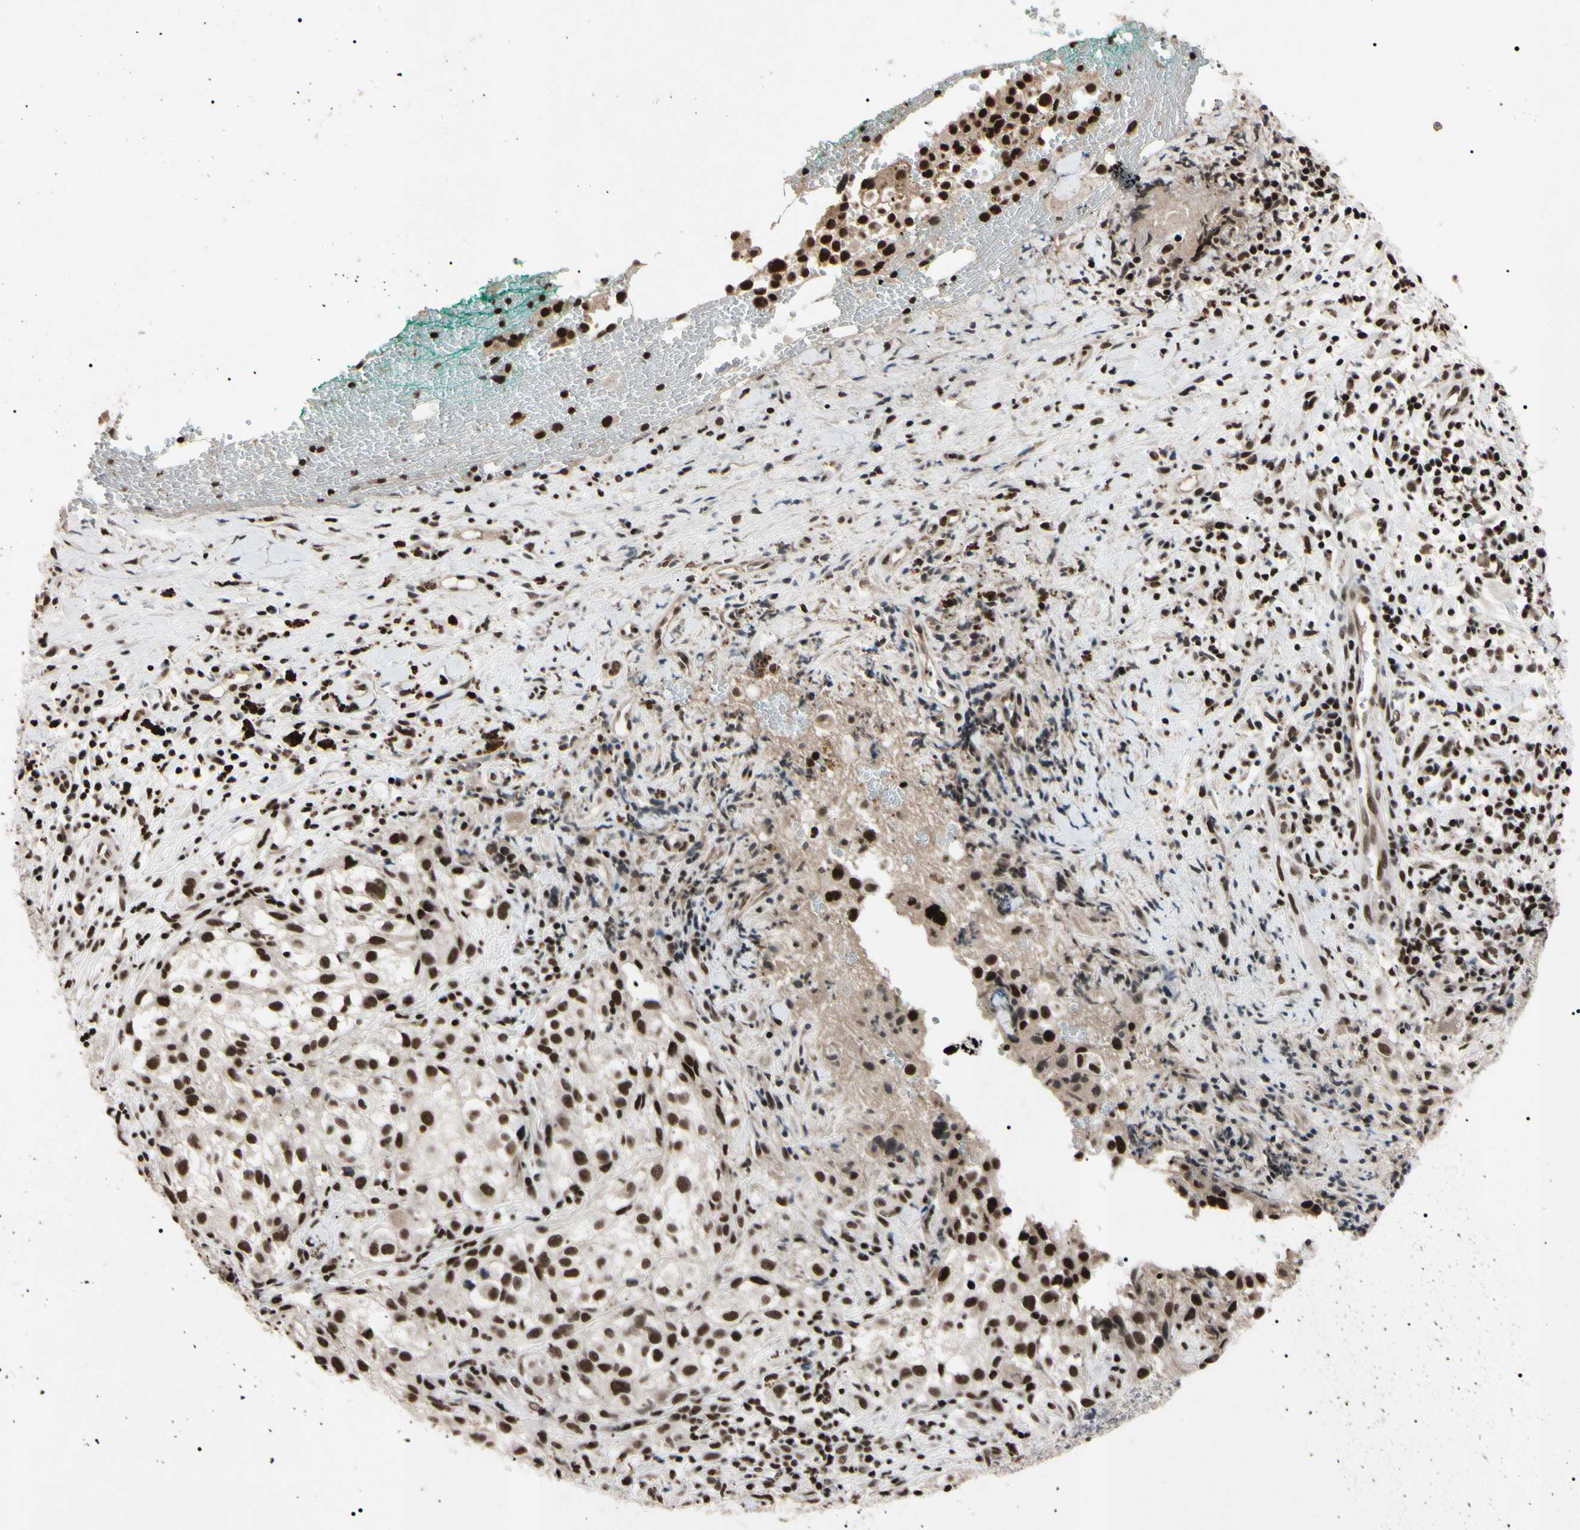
{"staining": {"intensity": "moderate", "quantity": ">75%", "location": "nuclear"}, "tissue": "melanoma", "cell_type": "Tumor cells", "image_type": "cancer", "snomed": [{"axis": "morphology", "description": "Necrosis, NOS"}, {"axis": "morphology", "description": "Malignant melanoma, NOS"}, {"axis": "topography", "description": "Skin"}], "caption": "Protein positivity by immunohistochemistry (IHC) reveals moderate nuclear positivity in about >75% of tumor cells in malignant melanoma.", "gene": "YY1", "patient": {"sex": "female", "age": 87}}